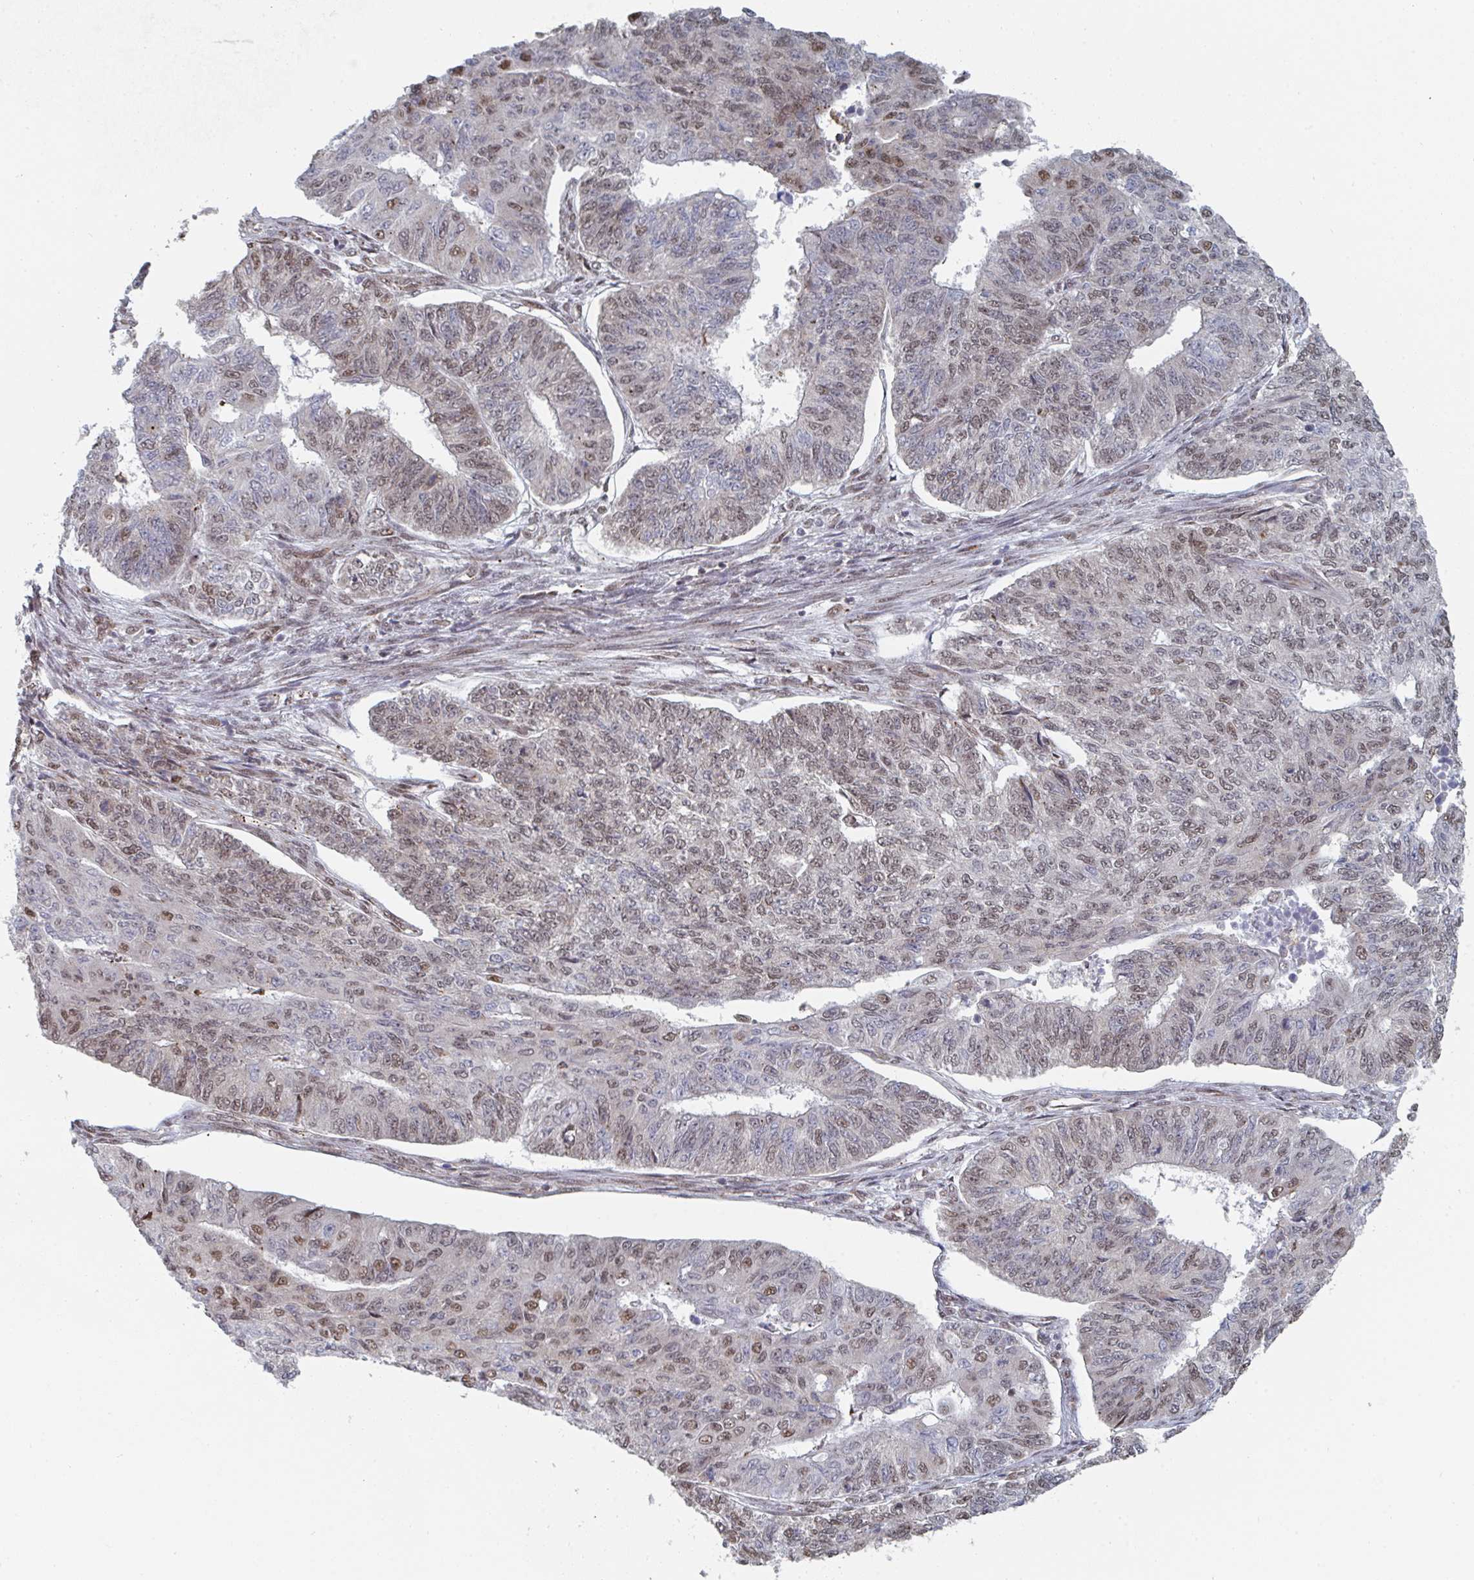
{"staining": {"intensity": "weak", "quantity": "25%-75%", "location": "nuclear"}, "tissue": "endometrial cancer", "cell_type": "Tumor cells", "image_type": "cancer", "snomed": [{"axis": "morphology", "description": "Adenocarcinoma, NOS"}, {"axis": "topography", "description": "Endometrium"}], "caption": "Weak nuclear protein expression is seen in approximately 25%-75% of tumor cells in endometrial cancer (adenocarcinoma).", "gene": "MBNL1", "patient": {"sex": "female", "age": 32}}